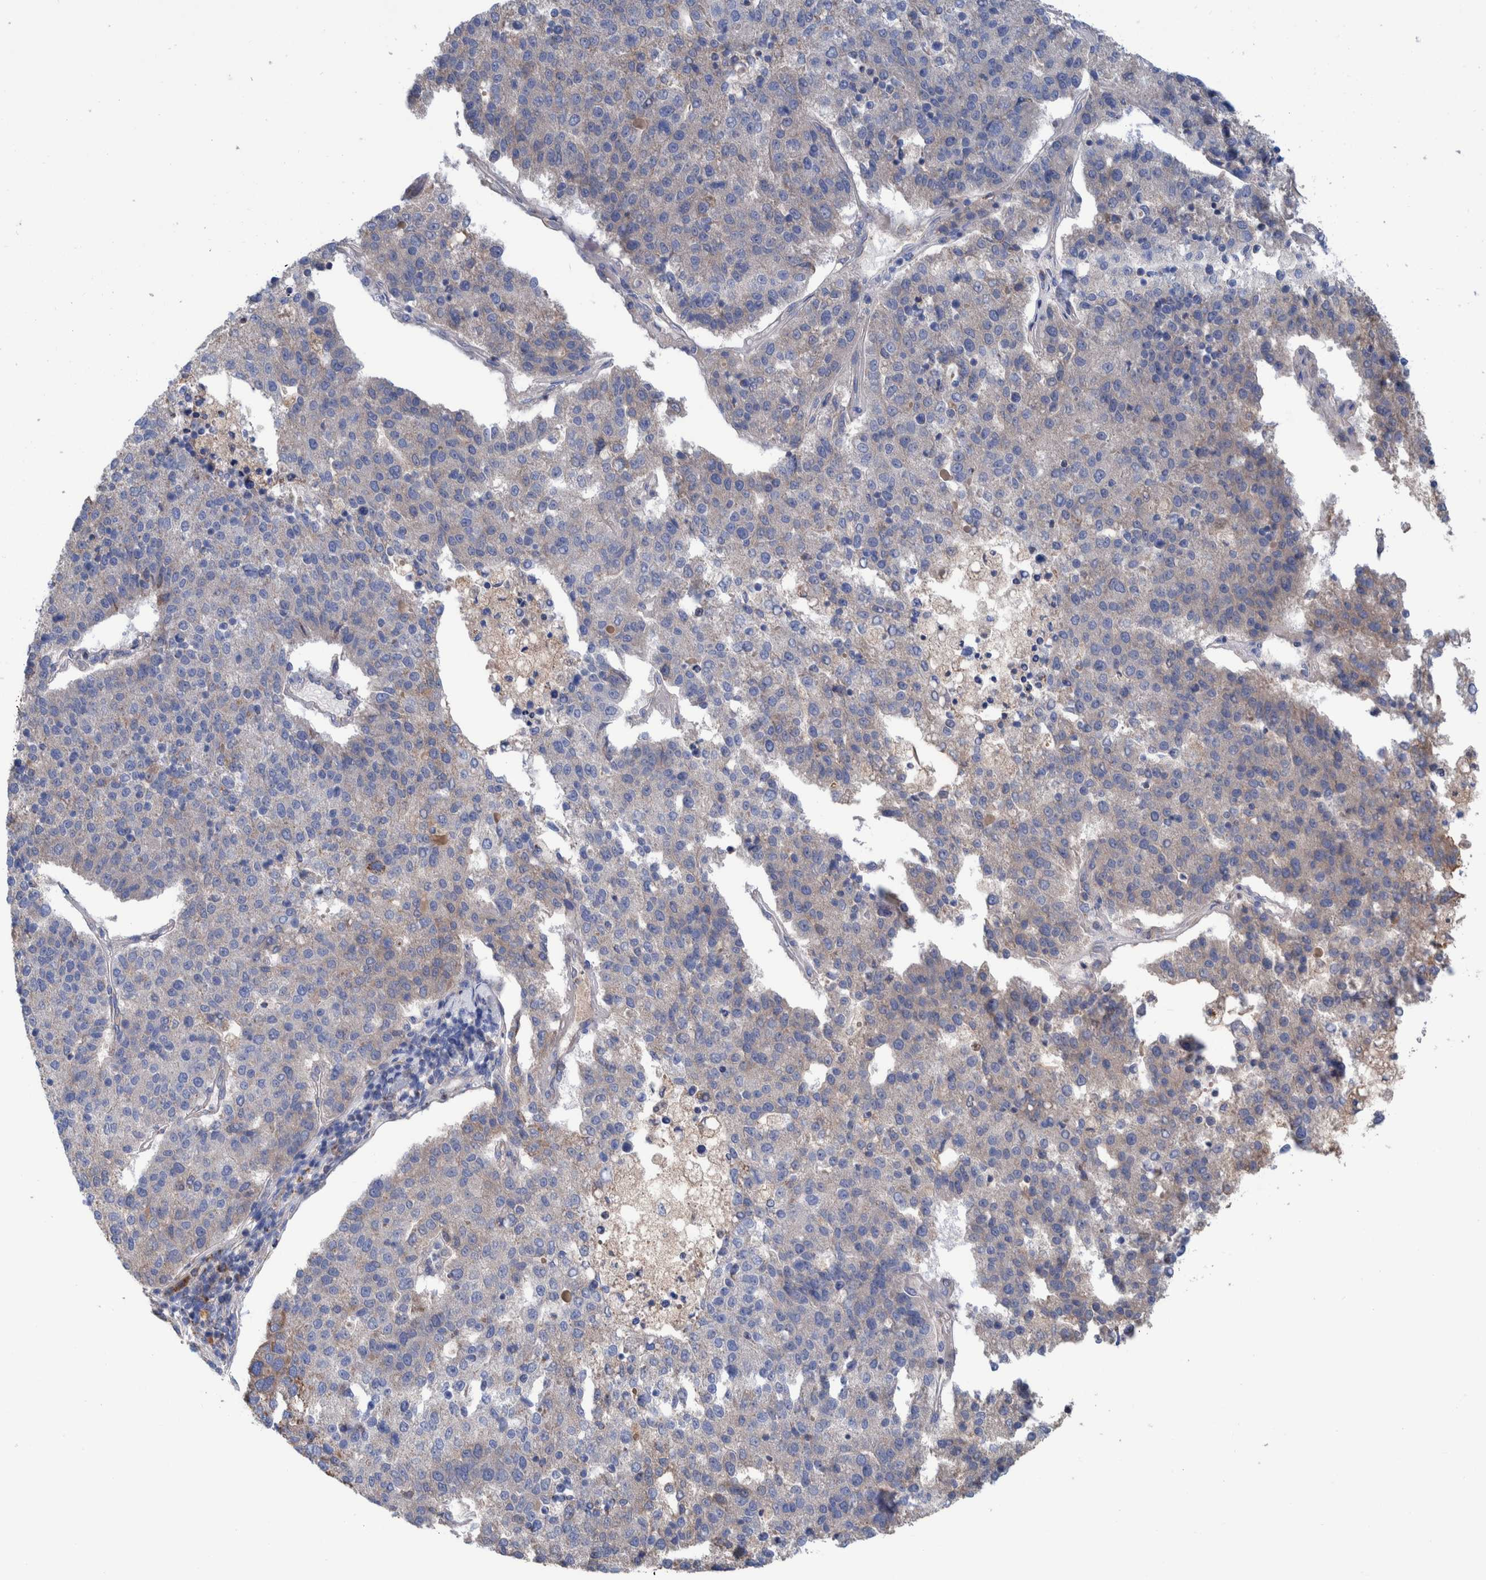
{"staining": {"intensity": "negative", "quantity": "none", "location": "none"}, "tissue": "pancreatic cancer", "cell_type": "Tumor cells", "image_type": "cancer", "snomed": [{"axis": "morphology", "description": "Adenocarcinoma, NOS"}, {"axis": "topography", "description": "Pancreas"}], "caption": "Immunohistochemistry micrograph of adenocarcinoma (pancreatic) stained for a protein (brown), which shows no positivity in tumor cells. The staining was performed using DAB to visualize the protein expression in brown, while the nuclei were stained in blue with hematoxylin (Magnification: 20x).", "gene": "DECR1", "patient": {"sex": "female", "age": 61}}